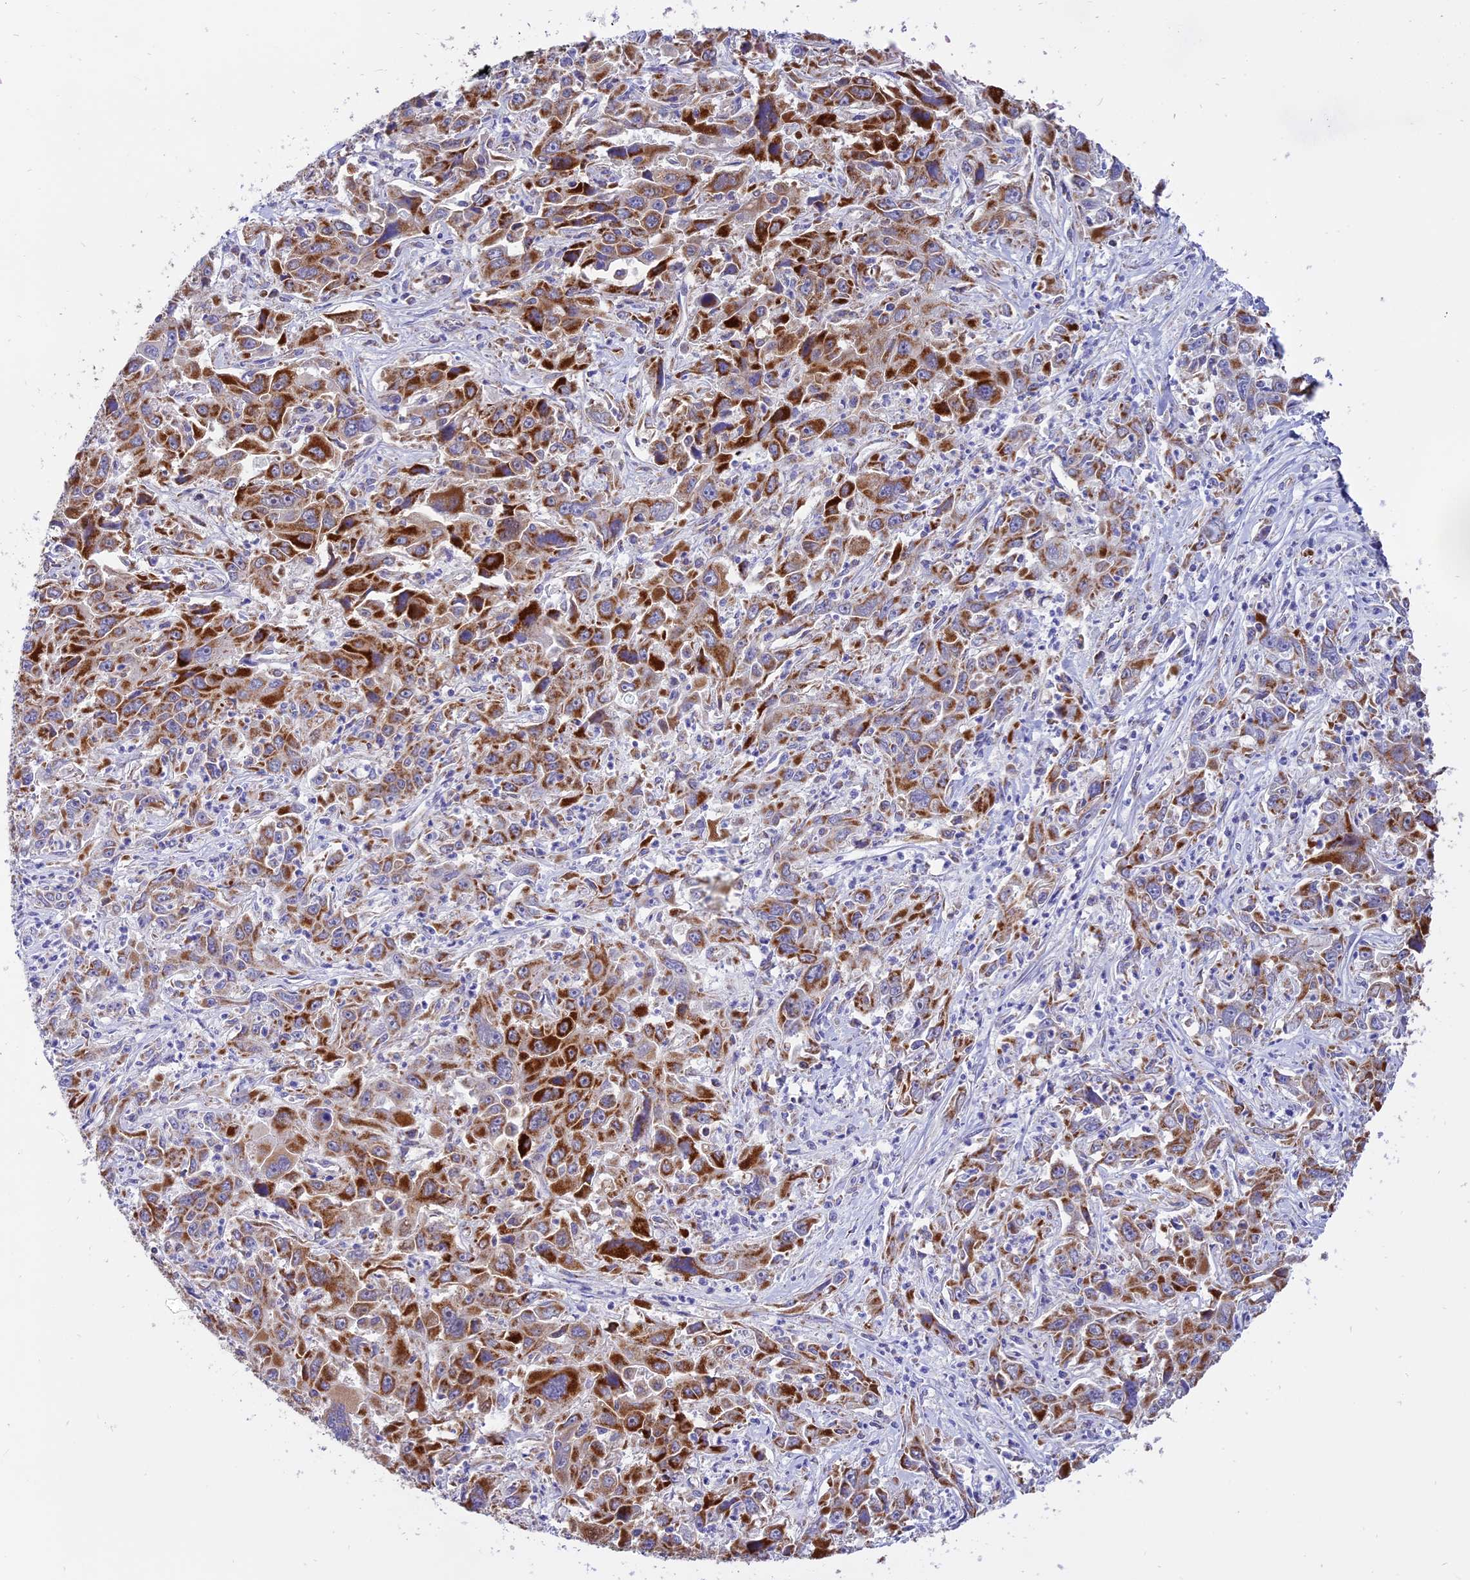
{"staining": {"intensity": "strong", "quantity": ">75%", "location": "cytoplasmic/membranous"}, "tissue": "liver cancer", "cell_type": "Tumor cells", "image_type": "cancer", "snomed": [{"axis": "morphology", "description": "Carcinoma, Hepatocellular, NOS"}, {"axis": "topography", "description": "Liver"}], "caption": "Immunohistochemistry of liver hepatocellular carcinoma exhibits high levels of strong cytoplasmic/membranous positivity in approximately >75% of tumor cells.", "gene": "MRPS34", "patient": {"sex": "male", "age": 63}}